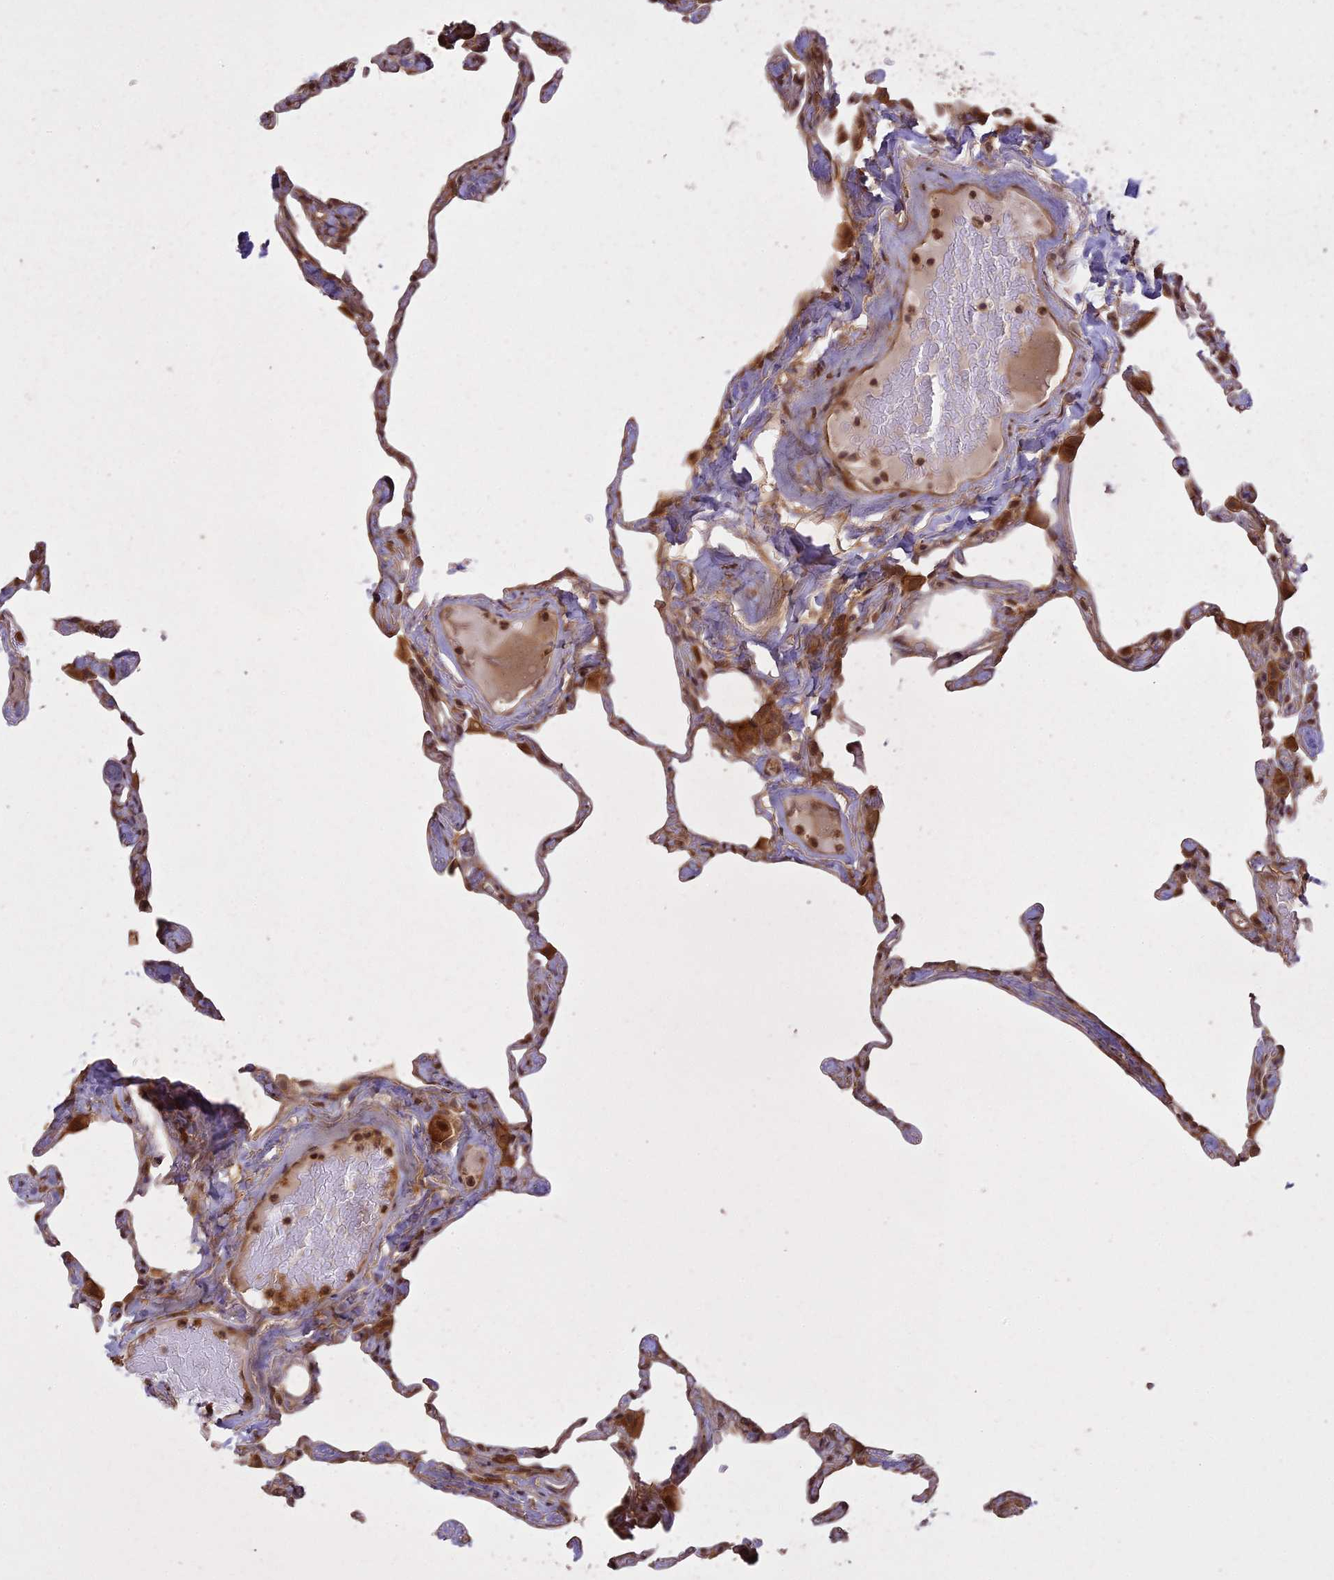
{"staining": {"intensity": "weak", "quantity": "<25%", "location": "cytoplasmic/membranous"}, "tissue": "lung", "cell_type": "Alveolar cells", "image_type": "normal", "snomed": [{"axis": "morphology", "description": "Normal tissue, NOS"}, {"axis": "topography", "description": "Lung"}], "caption": "High power microscopy photomicrograph of an immunohistochemistry (IHC) photomicrograph of normal lung, revealing no significant expression in alveolar cells. (DAB immunohistochemistry with hematoxylin counter stain).", "gene": "LIN37", "patient": {"sex": "male", "age": 65}}